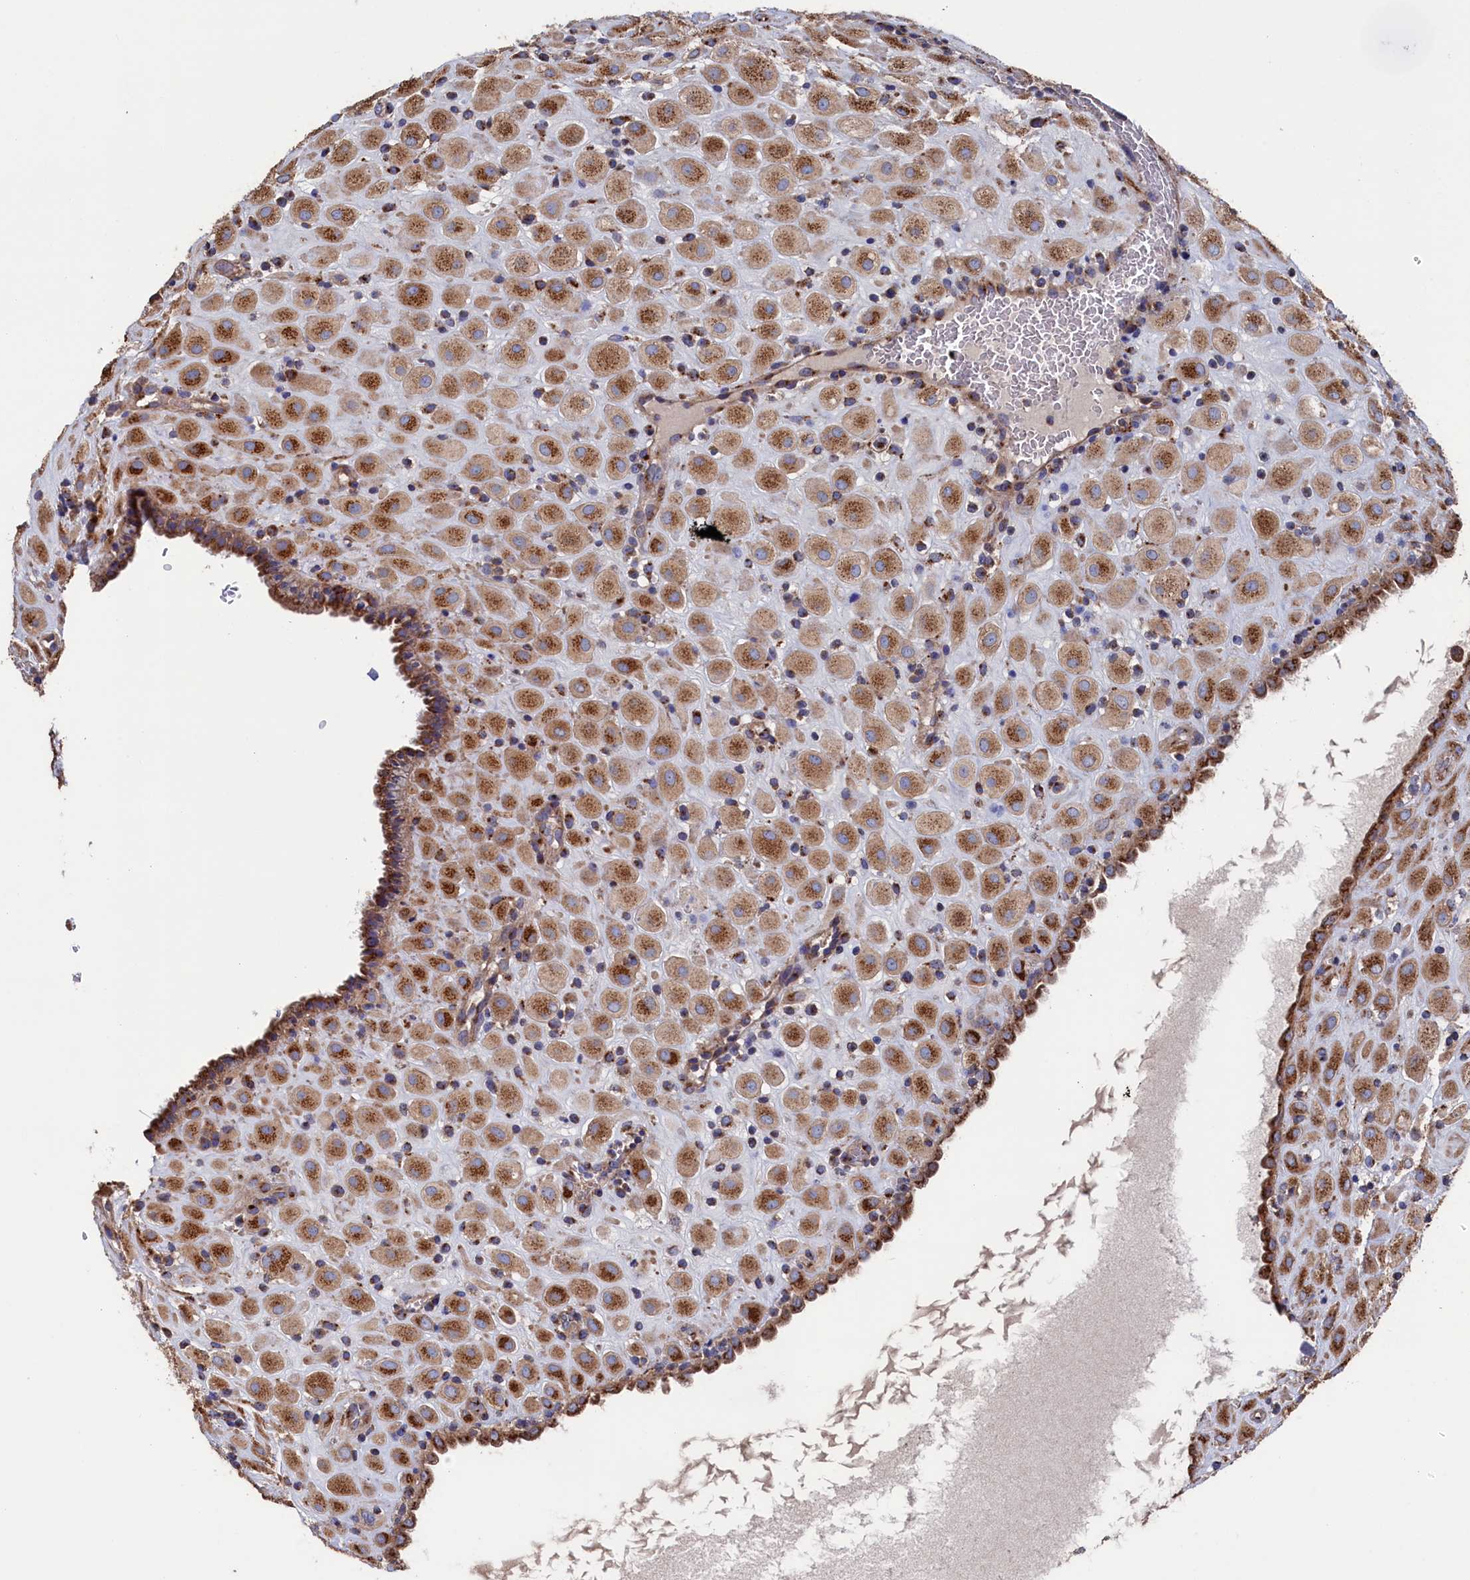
{"staining": {"intensity": "strong", "quantity": ">75%", "location": "cytoplasmic/membranous"}, "tissue": "placenta", "cell_type": "Decidual cells", "image_type": "normal", "snomed": [{"axis": "morphology", "description": "Normal tissue, NOS"}, {"axis": "topography", "description": "Placenta"}], "caption": "IHC micrograph of unremarkable placenta: placenta stained using immunohistochemistry exhibits high levels of strong protein expression localized specifically in the cytoplasmic/membranous of decidual cells, appearing as a cytoplasmic/membranous brown color.", "gene": "PRRC1", "patient": {"sex": "female", "age": 35}}